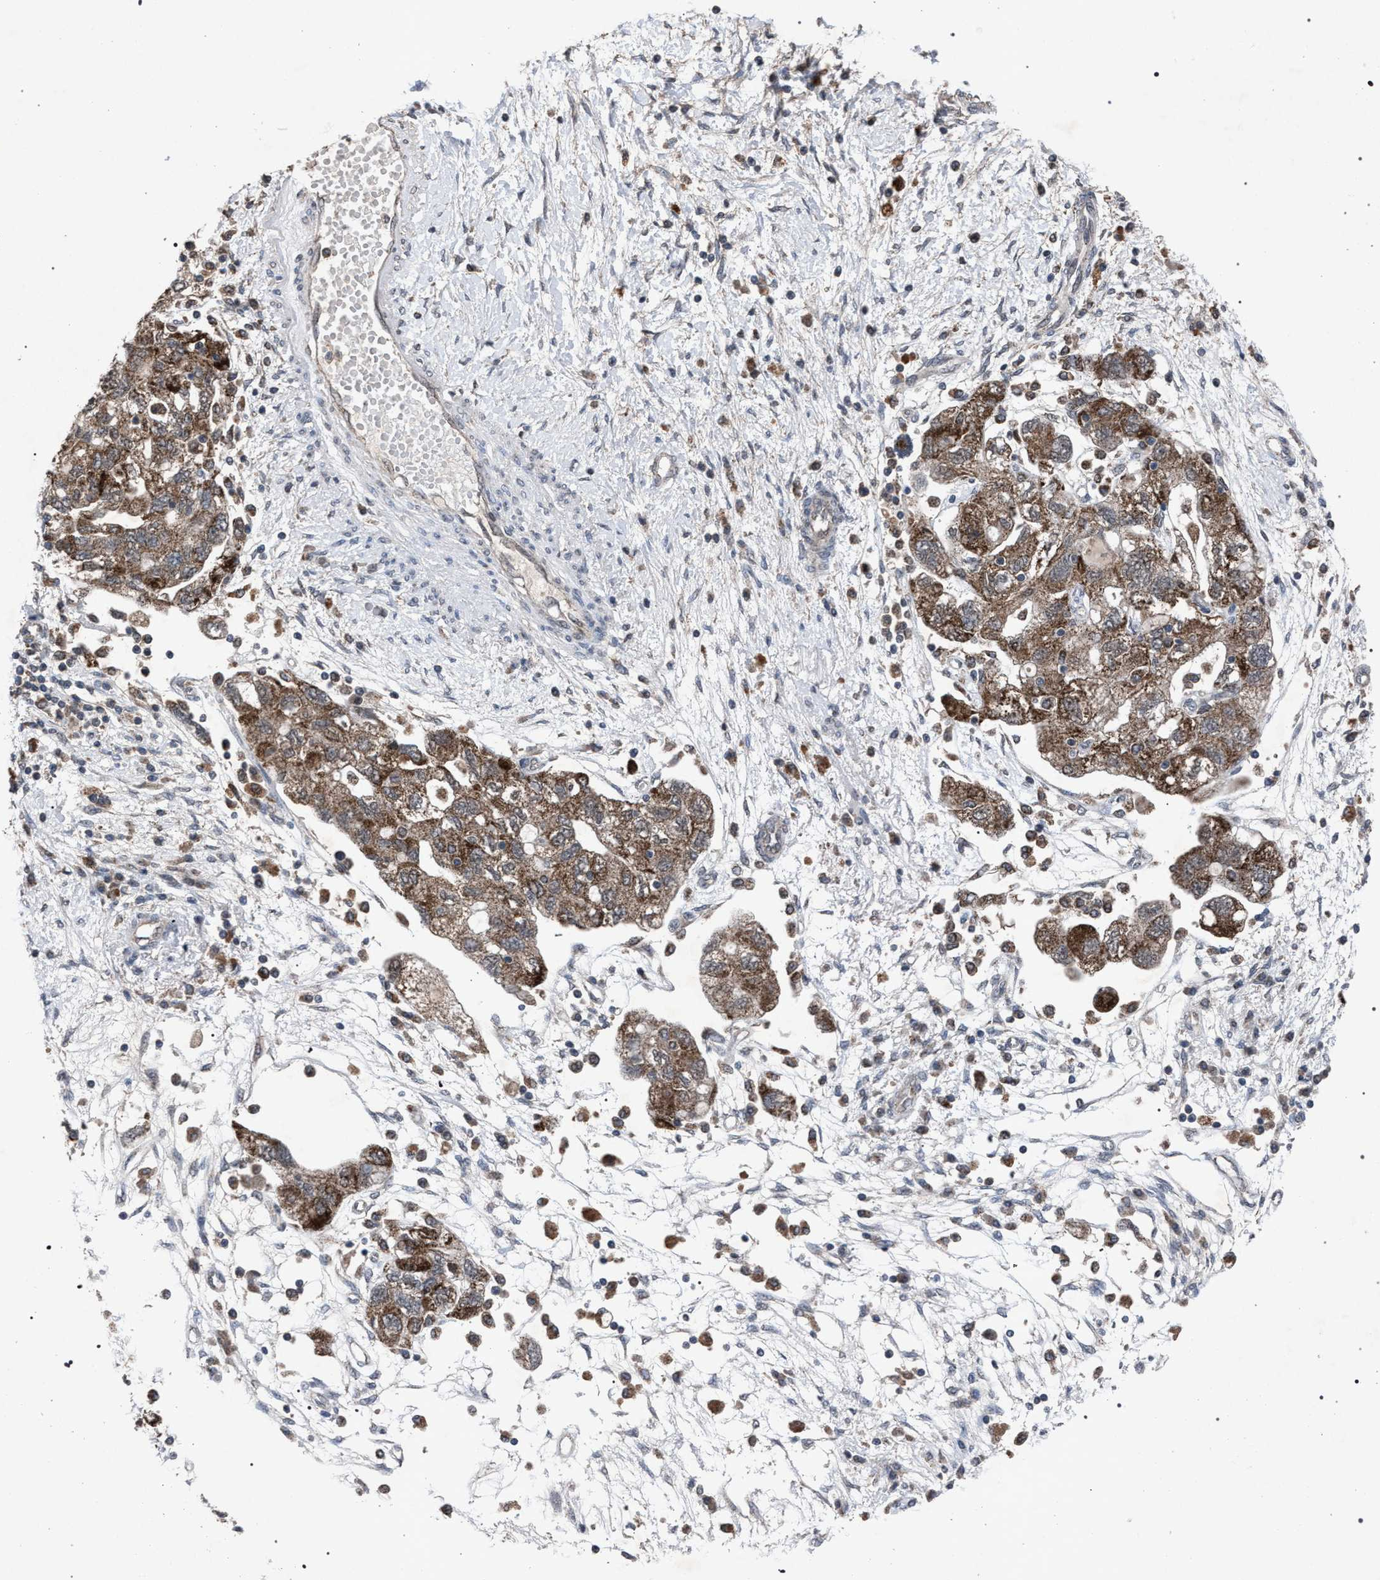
{"staining": {"intensity": "moderate", "quantity": ">75%", "location": "cytoplasmic/membranous"}, "tissue": "ovarian cancer", "cell_type": "Tumor cells", "image_type": "cancer", "snomed": [{"axis": "morphology", "description": "Carcinoma, NOS"}, {"axis": "morphology", "description": "Cystadenocarcinoma, serous, NOS"}, {"axis": "topography", "description": "Ovary"}], "caption": "Immunohistochemistry (IHC) image of ovarian cancer stained for a protein (brown), which displays medium levels of moderate cytoplasmic/membranous staining in approximately >75% of tumor cells.", "gene": "HSD17B4", "patient": {"sex": "female", "age": 69}}